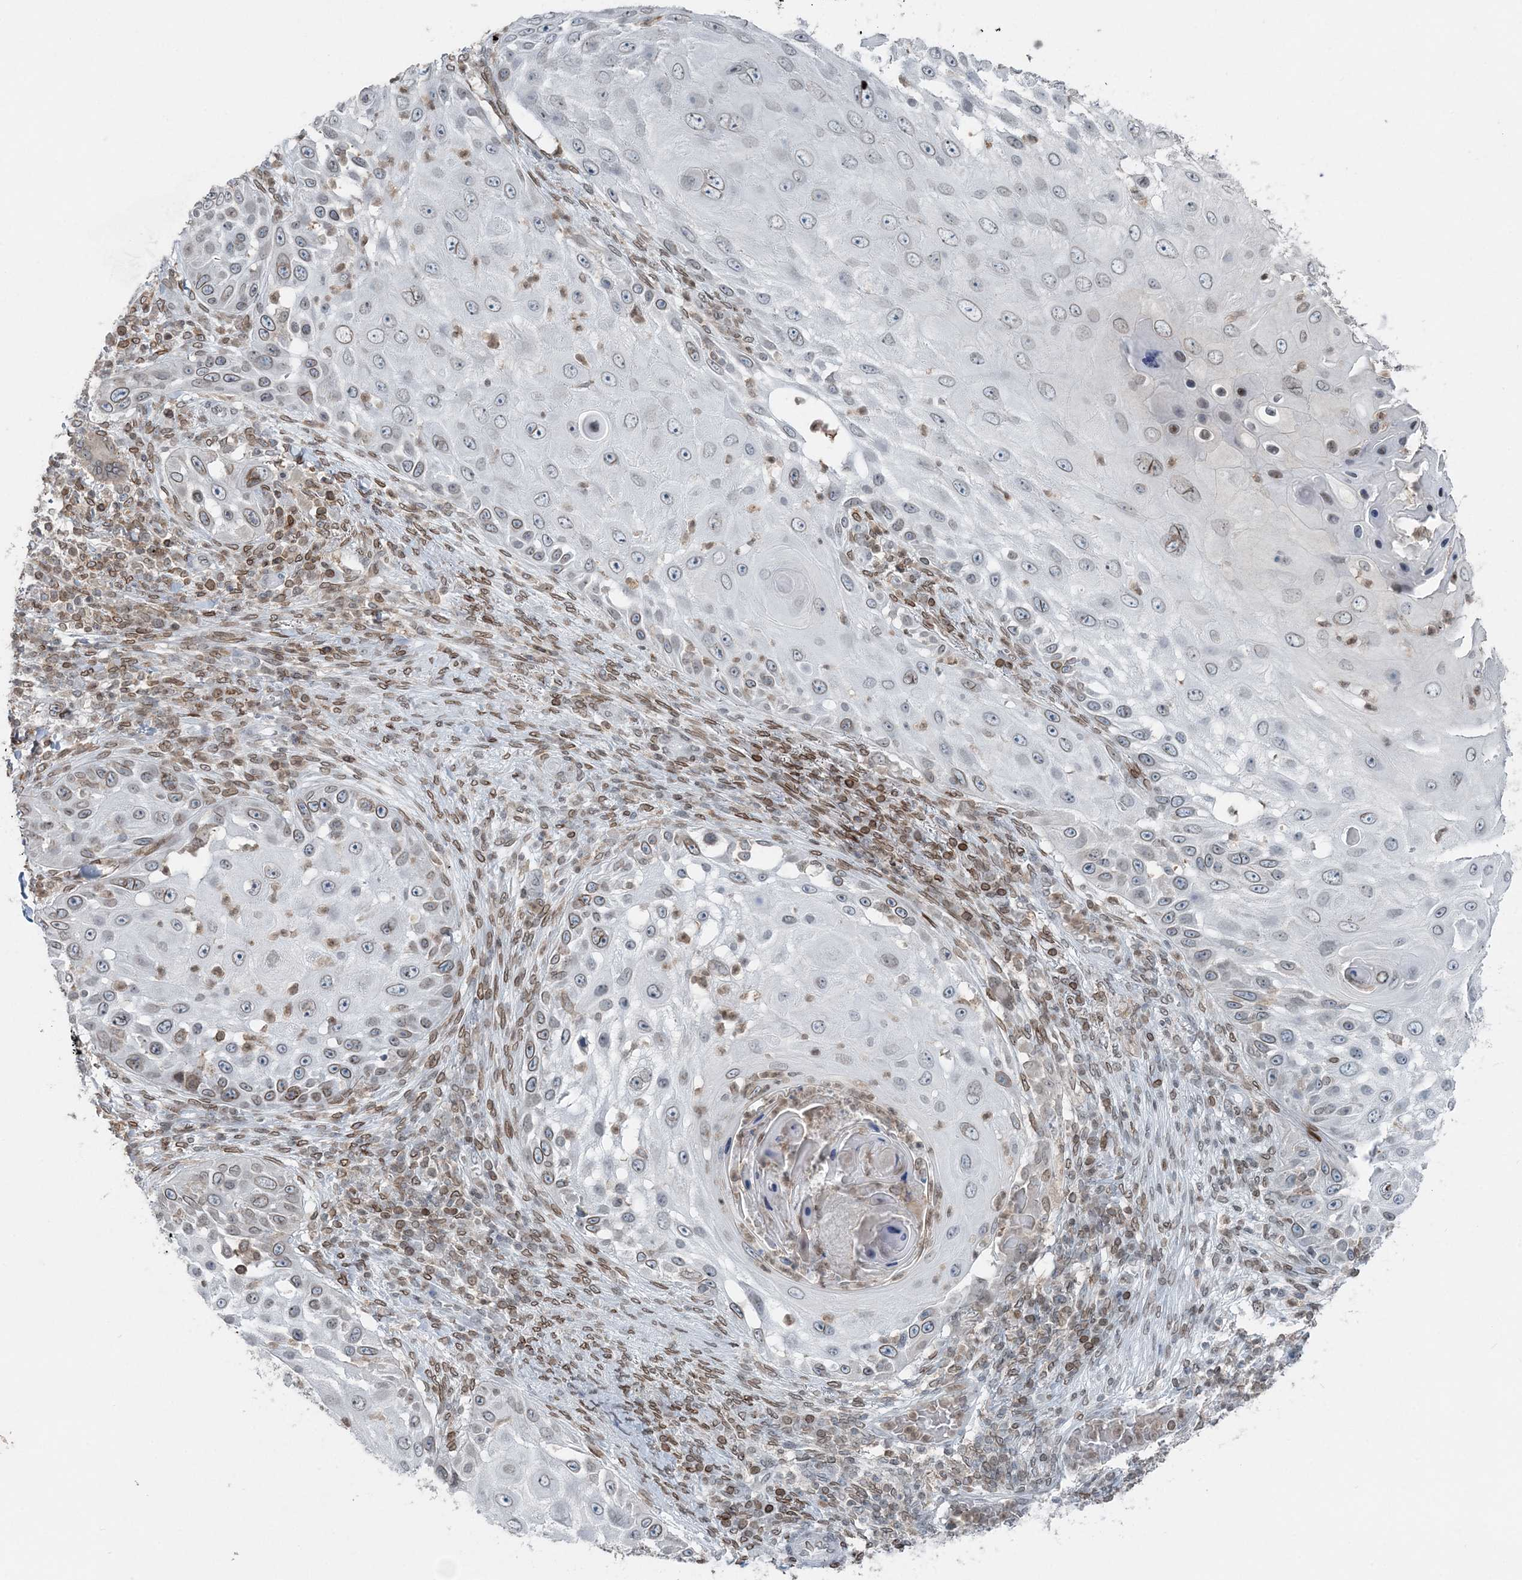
{"staining": {"intensity": "weak", "quantity": "<25%", "location": "cytoplasmic/membranous,nuclear"}, "tissue": "skin cancer", "cell_type": "Tumor cells", "image_type": "cancer", "snomed": [{"axis": "morphology", "description": "Squamous cell carcinoma, NOS"}, {"axis": "topography", "description": "Skin"}], "caption": "High magnification brightfield microscopy of skin cancer (squamous cell carcinoma) stained with DAB (brown) and counterstained with hematoxylin (blue): tumor cells show no significant staining.", "gene": "GJD4", "patient": {"sex": "female", "age": 44}}